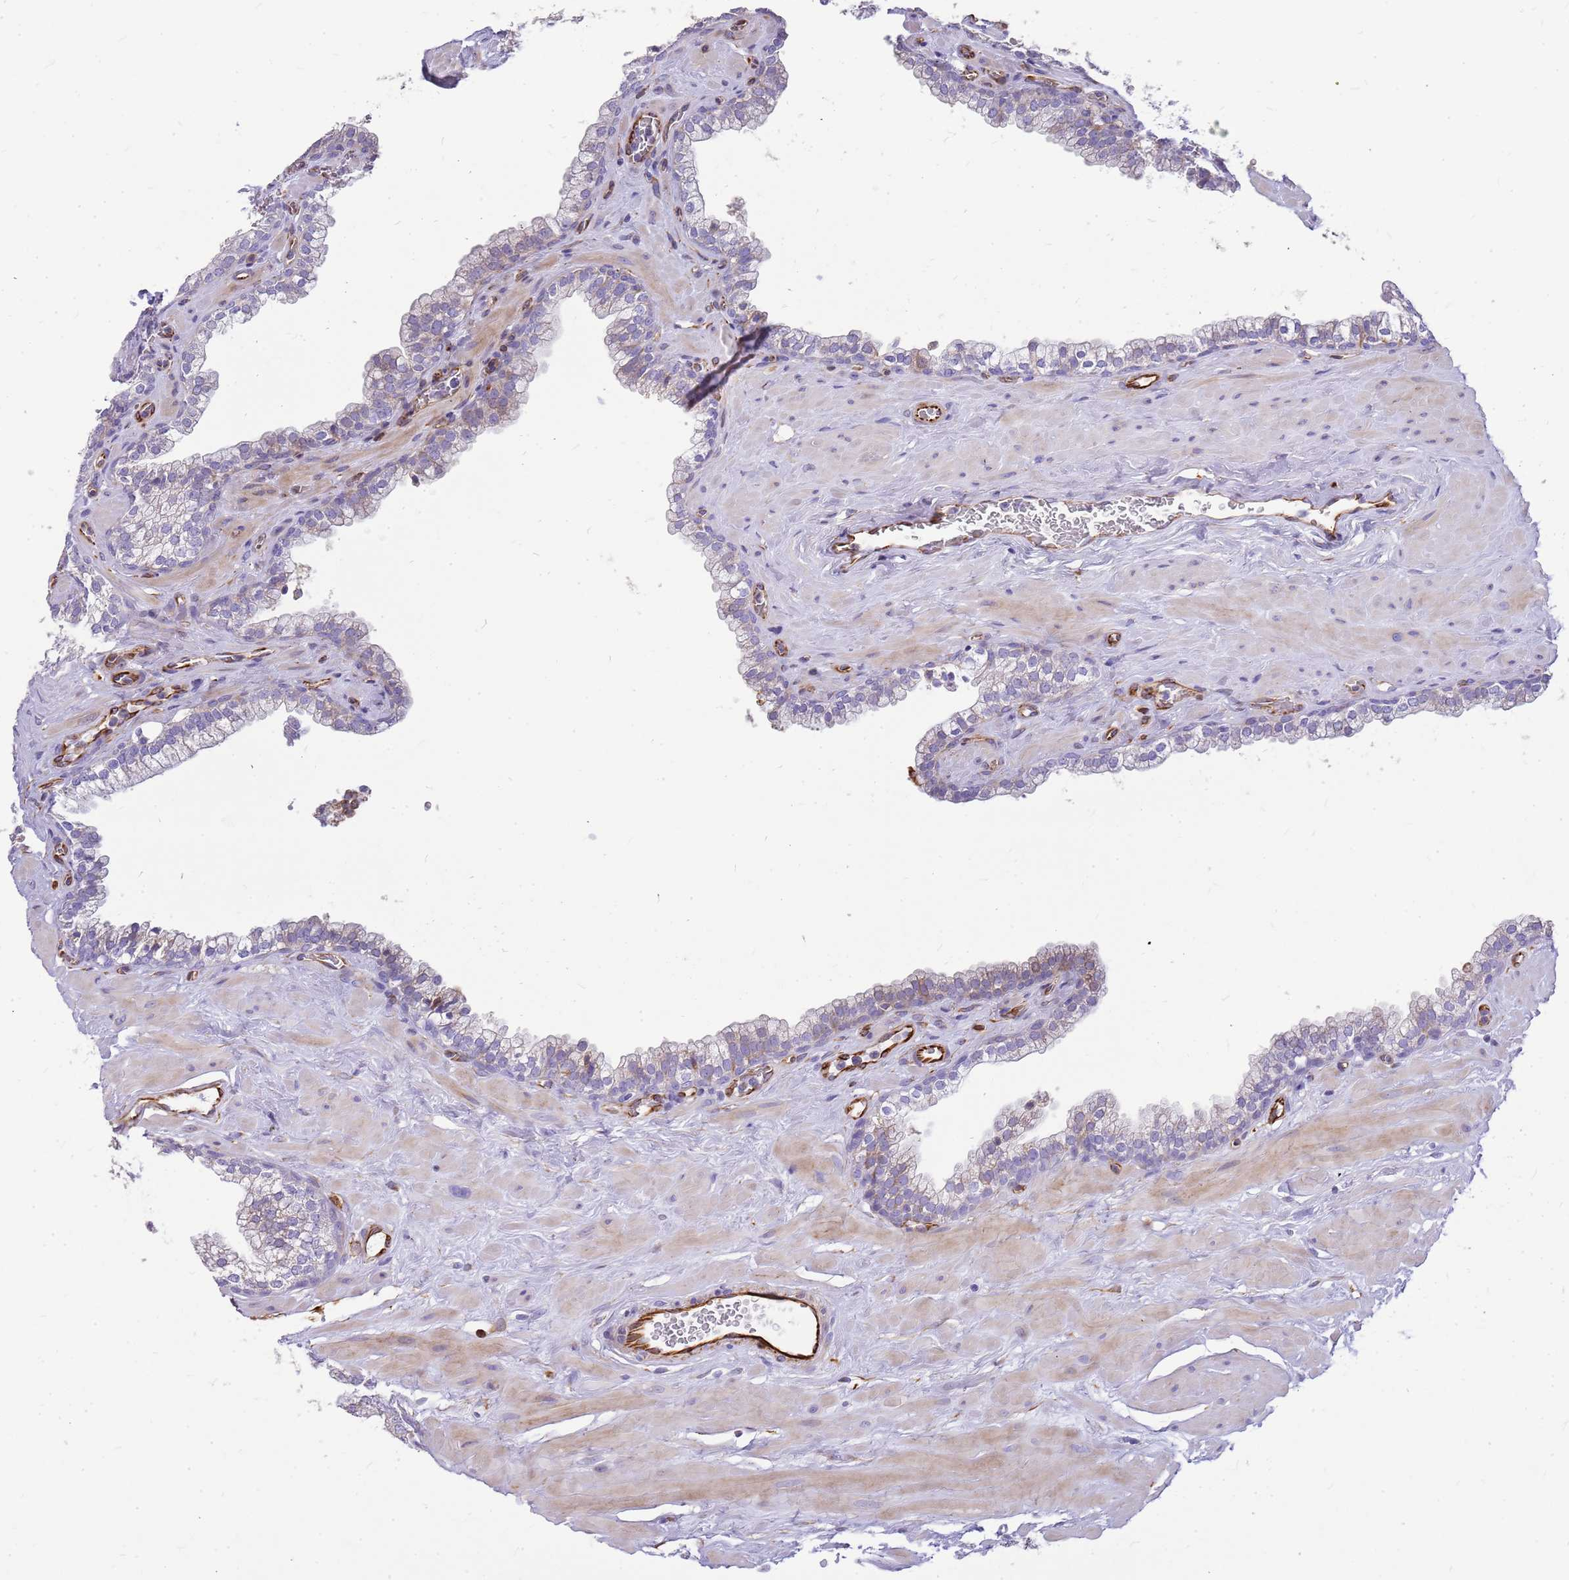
{"staining": {"intensity": "negative", "quantity": "none", "location": "none"}, "tissue": "prostate", "cell_type": "Glandular cells", "image_type": "normal", "snomed": [{"axis": "morphology", "description": "Normal tissue, NOS"}, {"axis": "morphology", "description": "Urothelial carcinoma, Low grade"}, {"axis": "topography", "description": "Urinary bladder"}, {"axis": "topography", "description": "Prostate"}], "caption": "Immunohistochemistry (IHC) photomicrograph of benign prostate stained for a protein (brown), which displays no expression in glandular cells.", "gene": "ZDHHC1", "patient": {"sex": "male", "age": 60}}